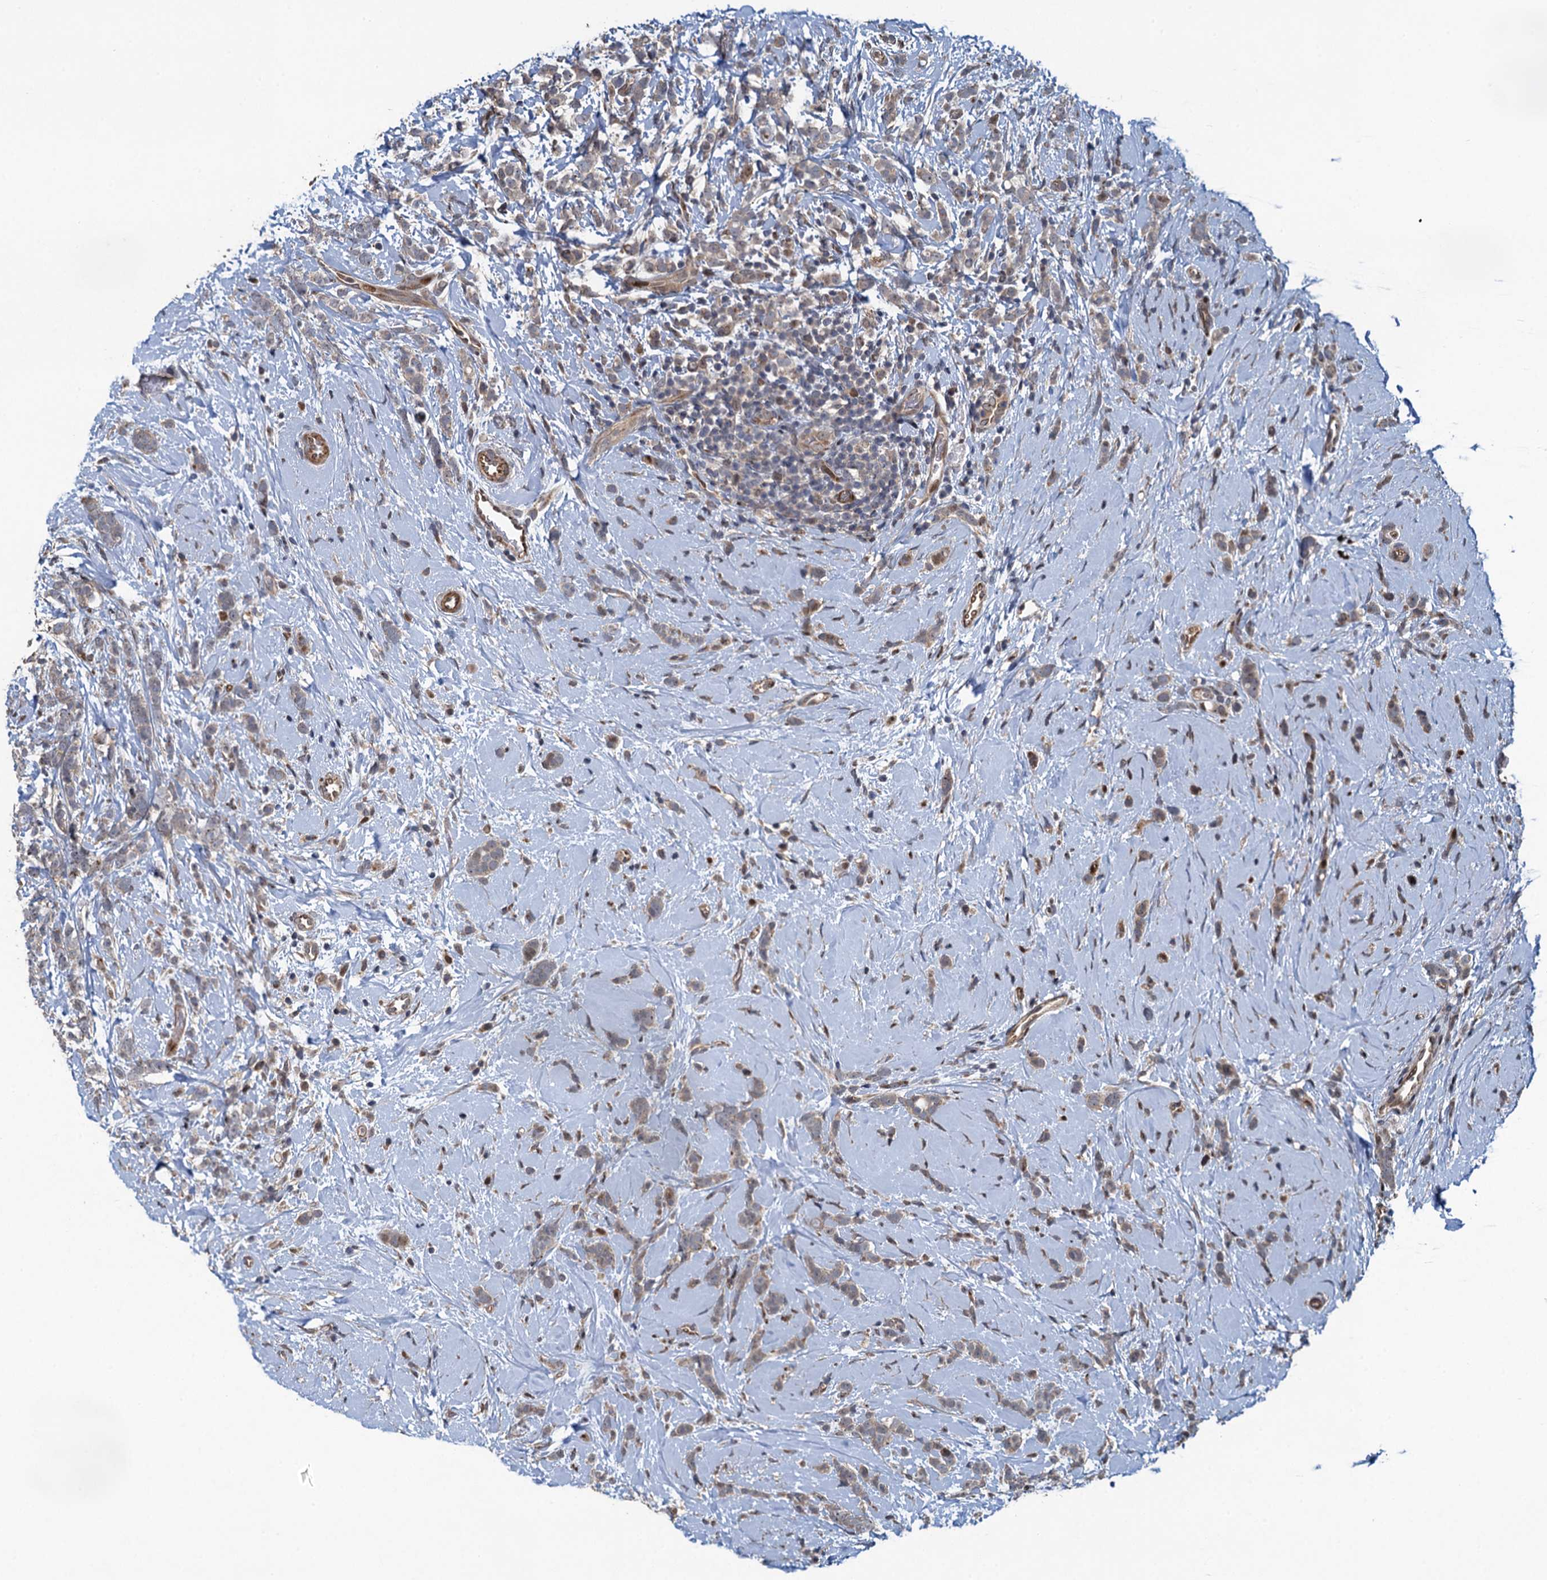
{"staining": {"intensity": "weak", "quantity": "25%-75%", "location": "cytoplasmic/membranous"}, "tissue": "breast cancer", "cell_type": "Tumor cells", "image_type": "cancer", "snomed": [{"axis": "morphology", "description": "Lobular carcinoma"}, {"axis": "topography", "description": "Breast"}], "caption": "An image of lobular carcinoma (breast) stained for a protein reveals weak cytoplasmic/membranous brown staining in tumor cells.", "gene": "ATOSA", "patient": {"sex": "female", "age": 58}}